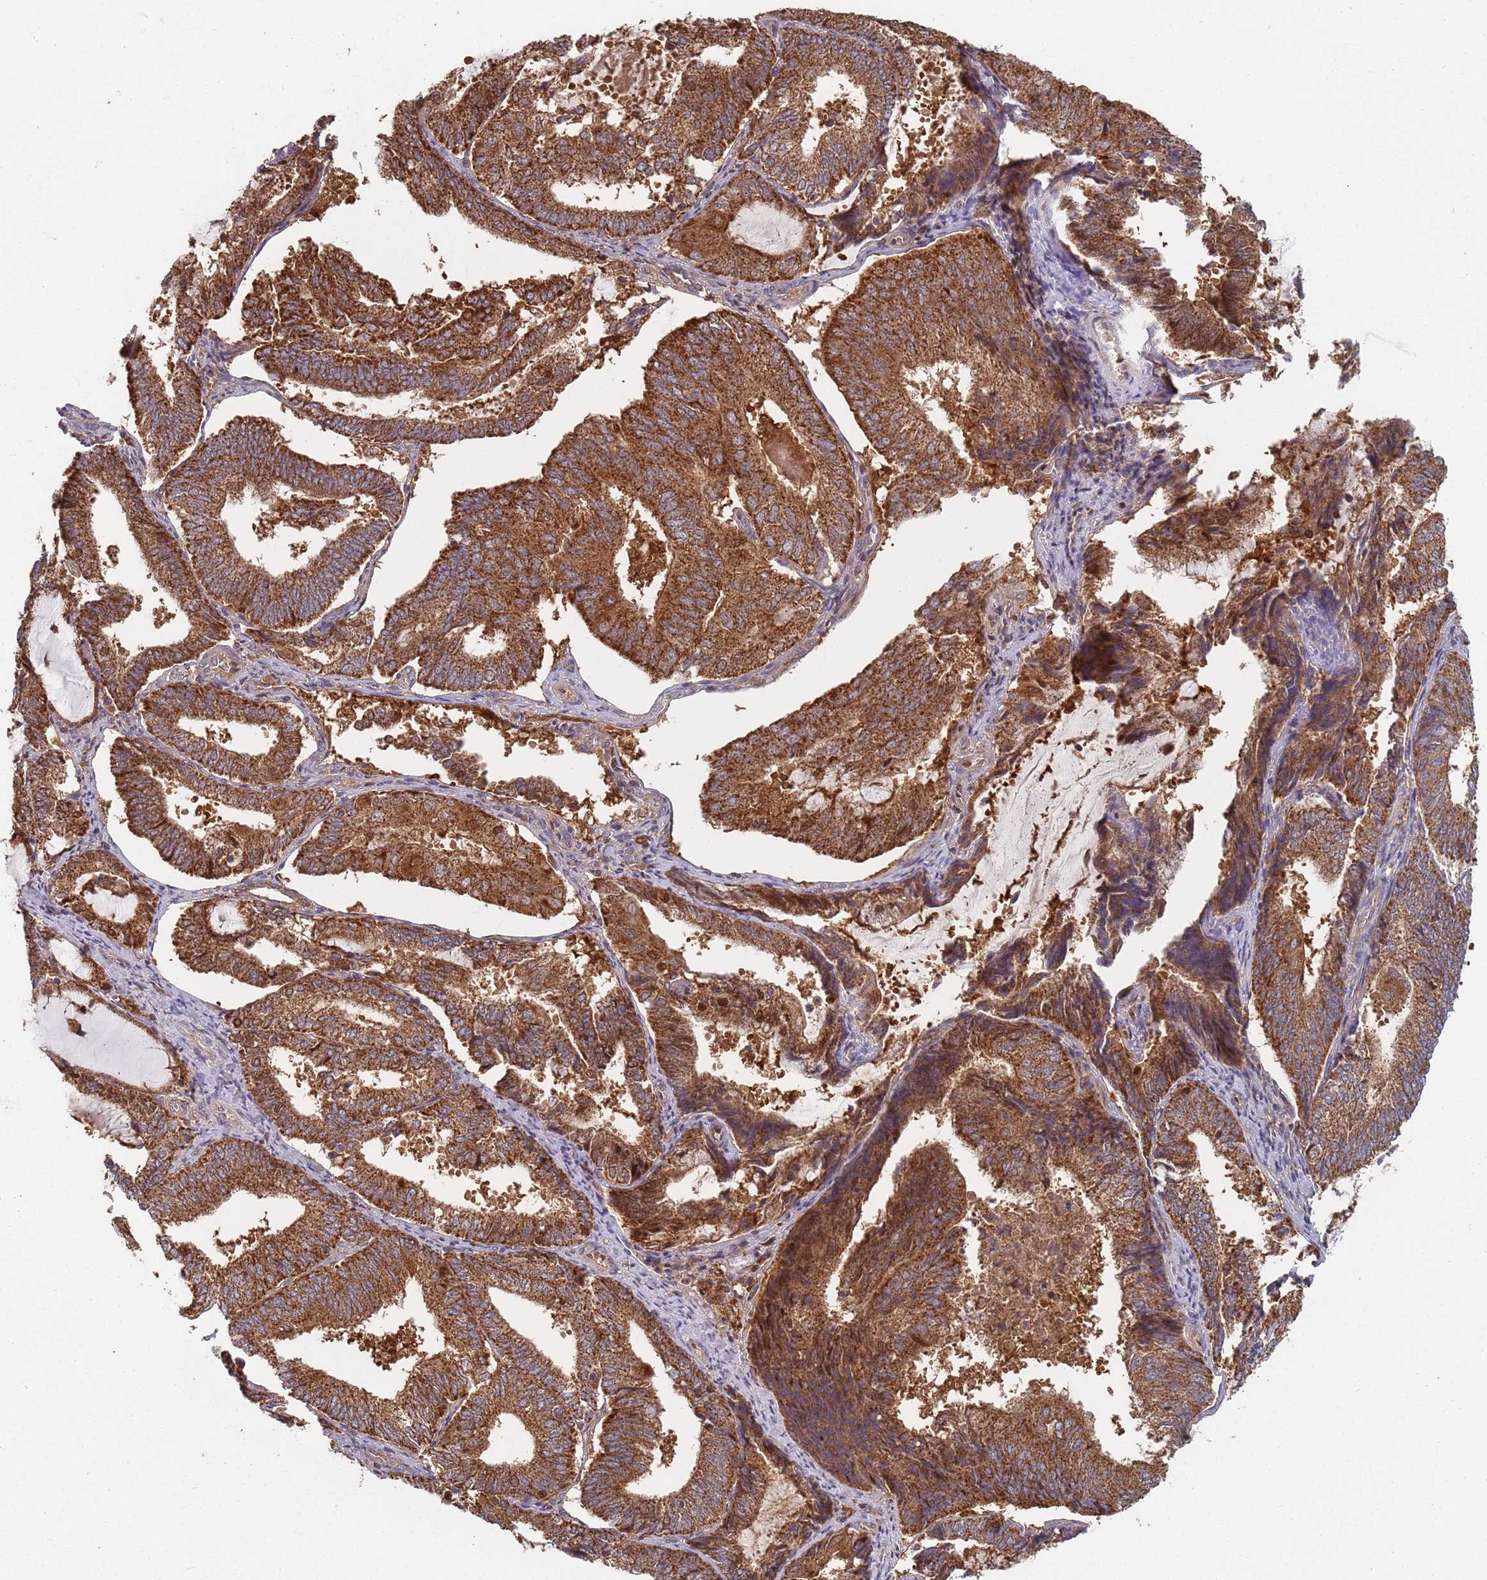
{"staining": {"intensity": "strong", "quantity": ">75%", "location": "cytoplasmic/membranous"}, "tissue": "endometrial cancer", "cell_type": "Tumor cells", "image_type": "cancer", "snomed": [{"axis": "morphology", "description": "Adenocarcinoma, NOS"}, {"axis": "topography", "description": "Endometrium"}], "caption": "The immunohistochemical stain labels strong cytoplasmic/membranous positivity in tumor cells of endometrial adenocarcinoma tissue.", "gene": "GDI2", "patient": {"sex": "female", "age": 81}}